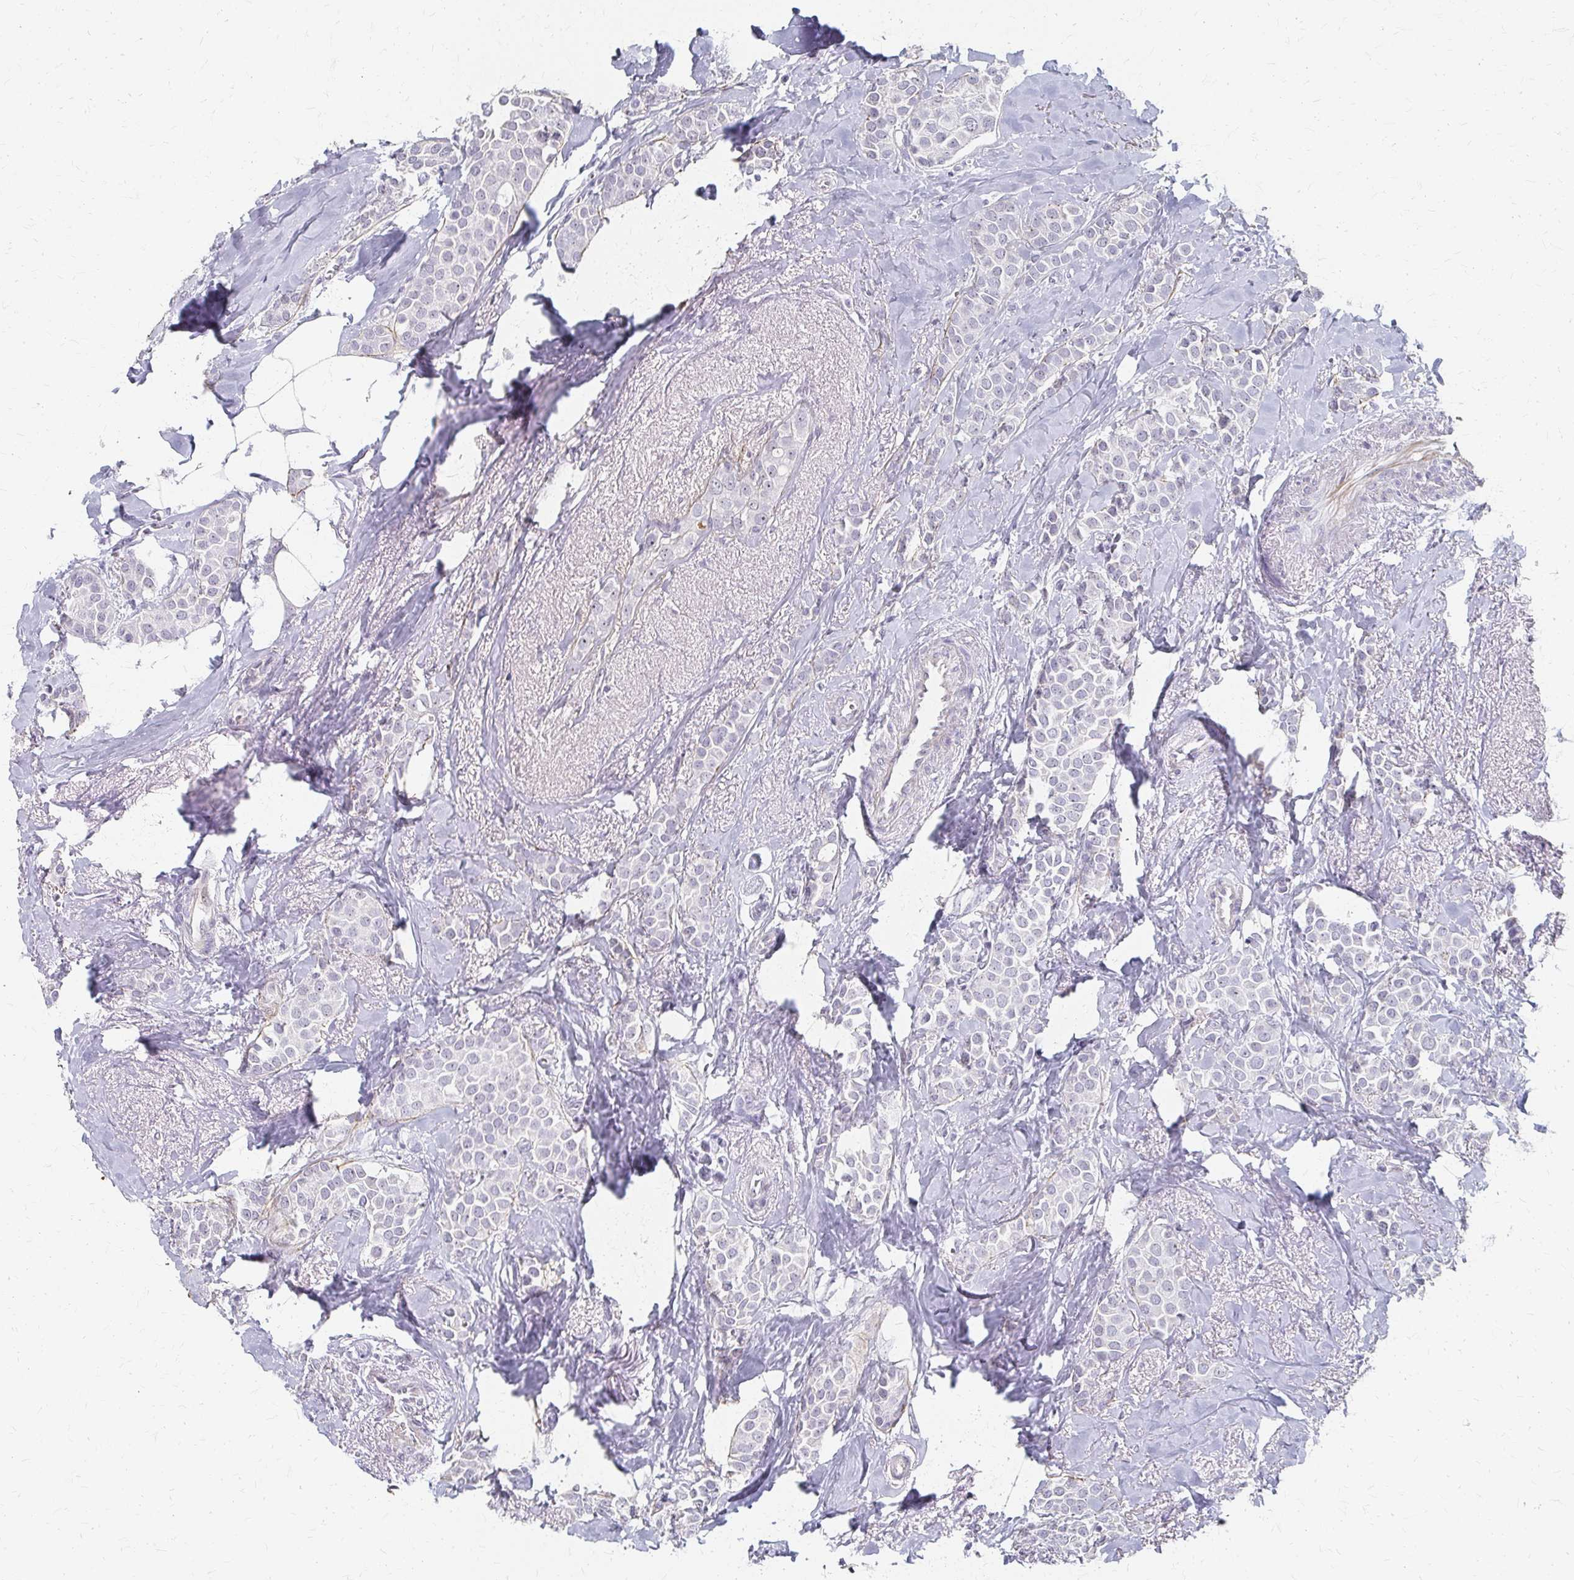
{"staining": {"intensity": "negative", "quantity": "none", "location": "none"}, "tissue": "breast cancer", "cell_type": "Tumor cells", "image_type": "cancer", "snomed": [{"axis": "morphology", "description": "Duct carcinoma"}, {"axis": "topography", "description": "Breast"}], "caption": "IHC image of breast cancer (infiltrating ductal carcinoma) stained for a protein (brown), which demonstrates no positivity in tumor cells. (Stains: DAB immunohistochemistry with hematoxylin counter stain, Microscopy: brightfield microscopy at high magnification).", "gene": "PES1", "patient": {"sex": "female", "age": 79}}